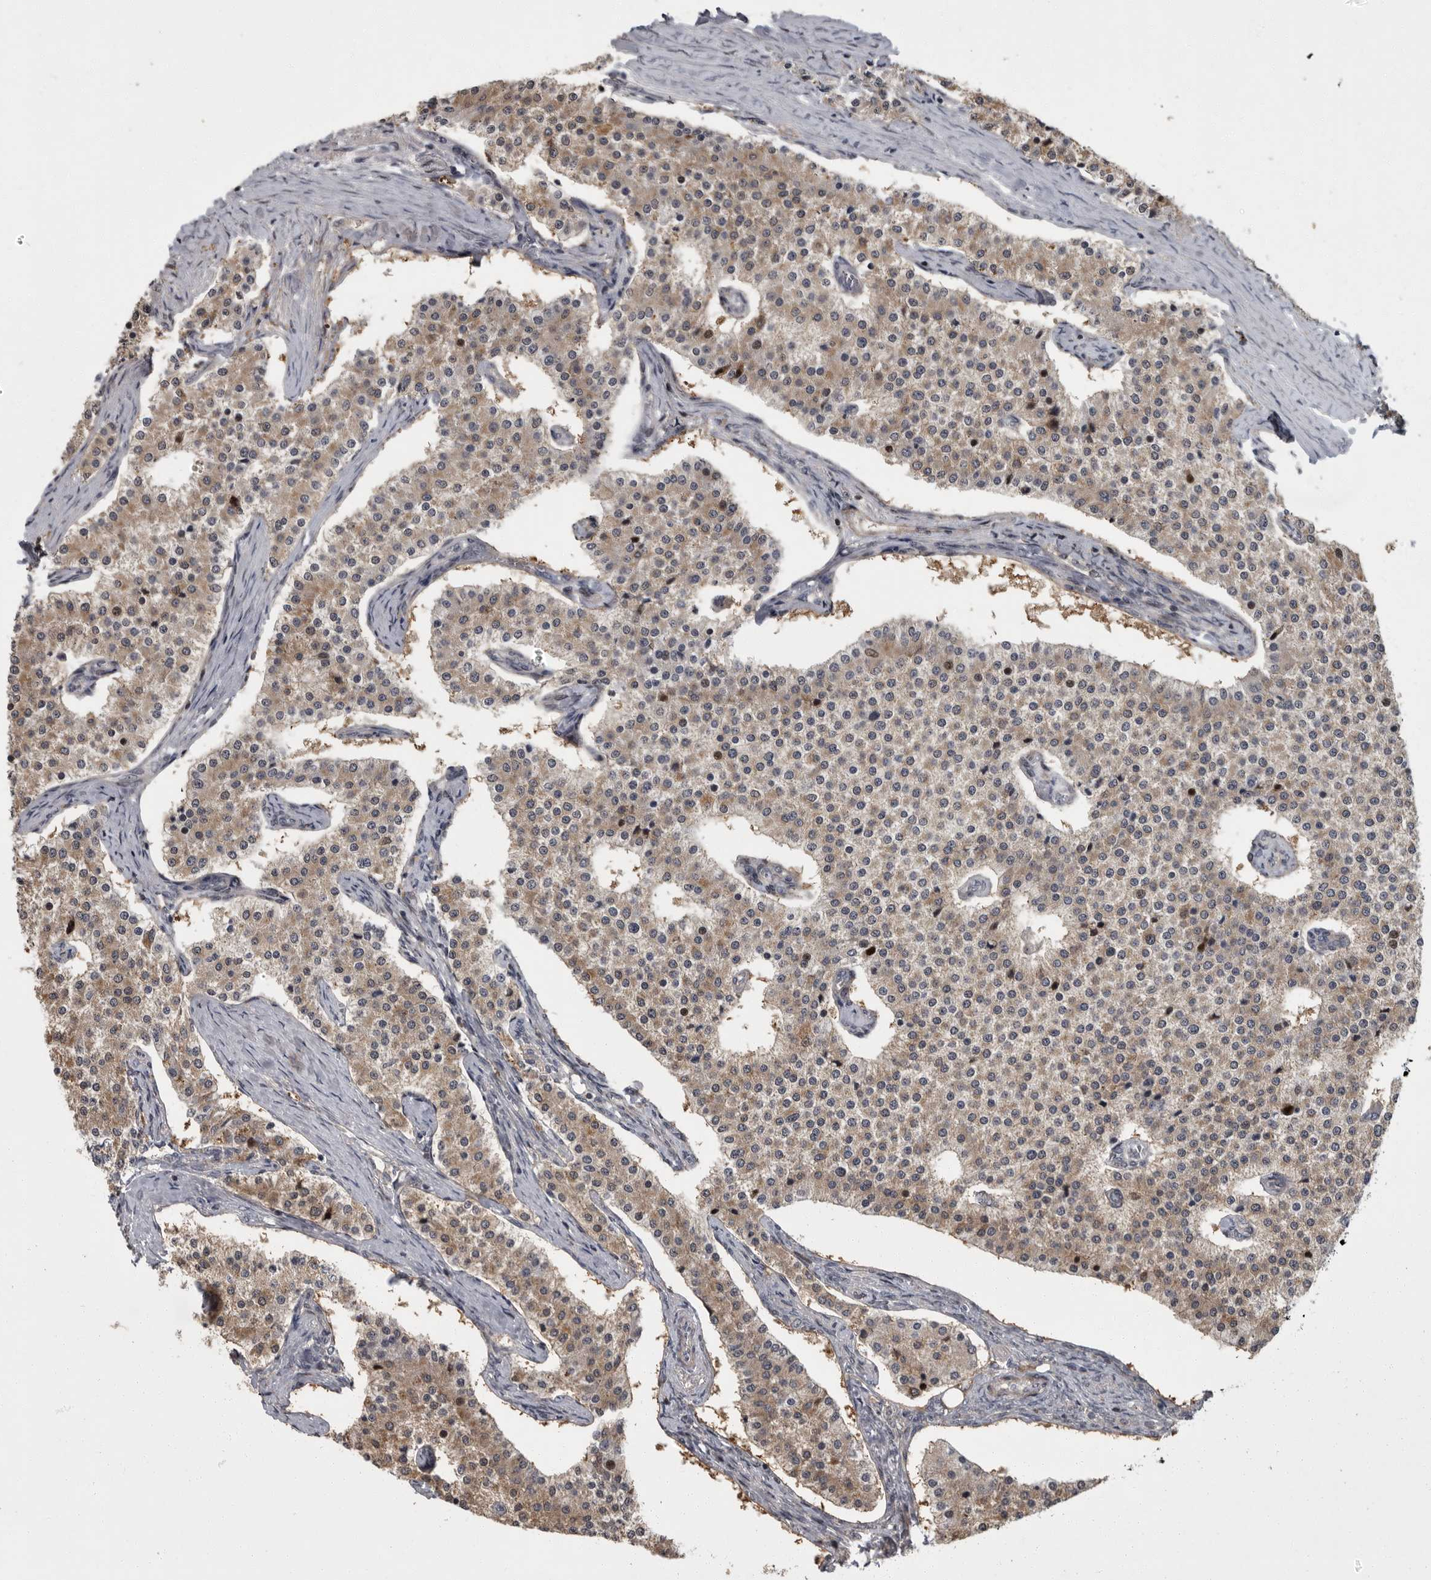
{"staining": {"intensity": "weak", "quantity": ">75%", "location": "cytoplasmic/membranous"}, "tissue": "carcinoid", "cell_type": "Tumor cells", "image_type": "cancer", "snomed": [{"axis": "morphology", "description": "Carcinoid, malignant, NOS"}, {"axis": "topography", "description": "Colon"}], "caption": "Protein expression by IHC displays weak cytoplasmic/membranous staining in about >75% of tumor cells in carcinoid.", "gene": "PDE7A", "patient": {"sex": "female", "age": 52}}